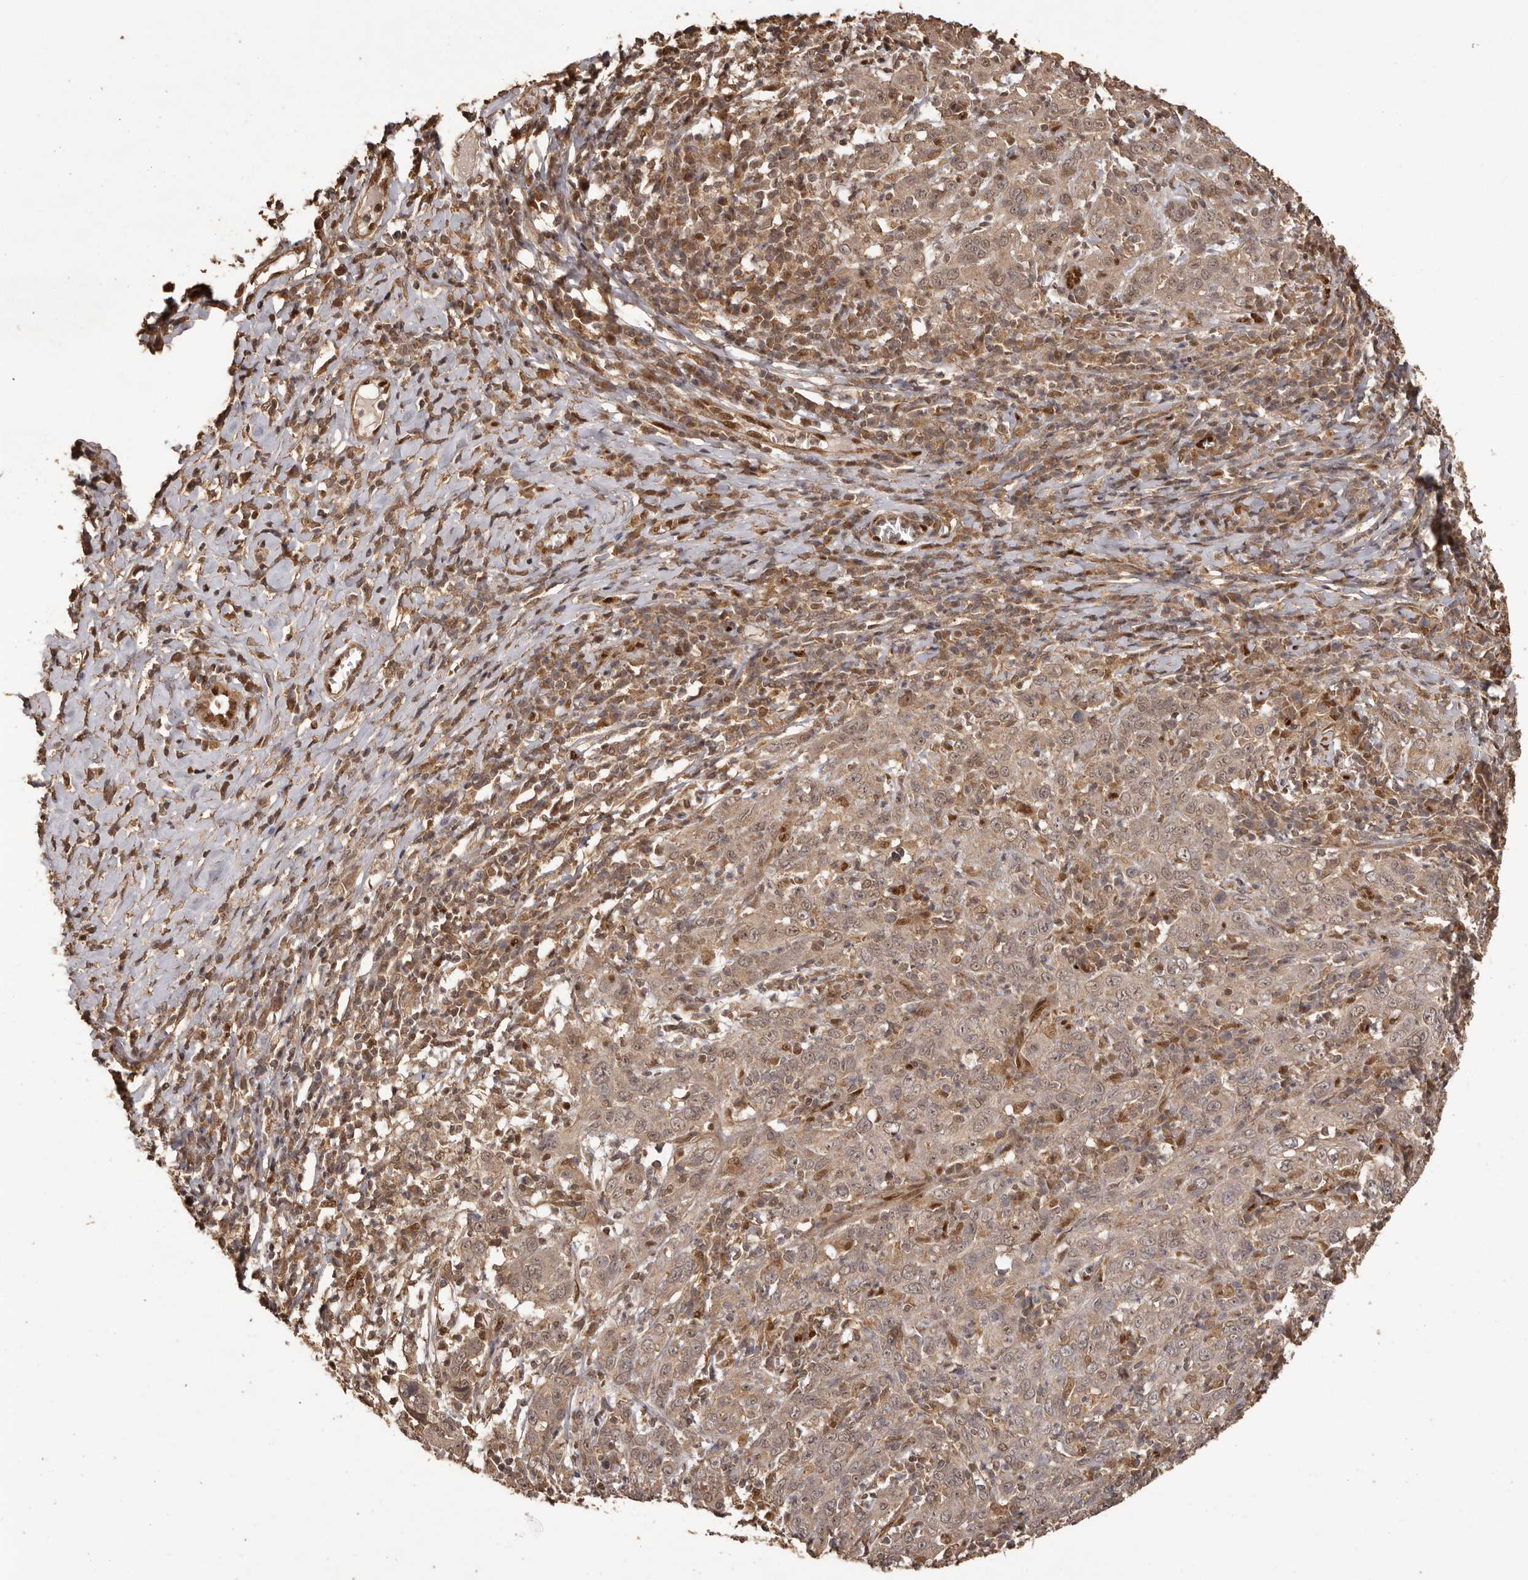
{"staining": {"intensity": "weak", "quantity": ">75%", "location": "cytoplasmic/membranous,nuclear"}, "tissue": "cervical cancer", "cell_type": "Tumor cells", "image_type": "cancer", "snomed": [{"axis": "morphology", "description": "Squamous cell carcinoma, NOS"}, {"axis": "topography", "description": "Cervix"}], "caption": "The histopathology image exhibits immunohistochemical staining of cervical cancer (squamous cell carcinoma). There is weak cytoplasmic/membranous and nuclear positivity is present in approximately >75% of tumor cells.", "gene": "UBR2", "patient": {"sex": "female", "age": 46}}